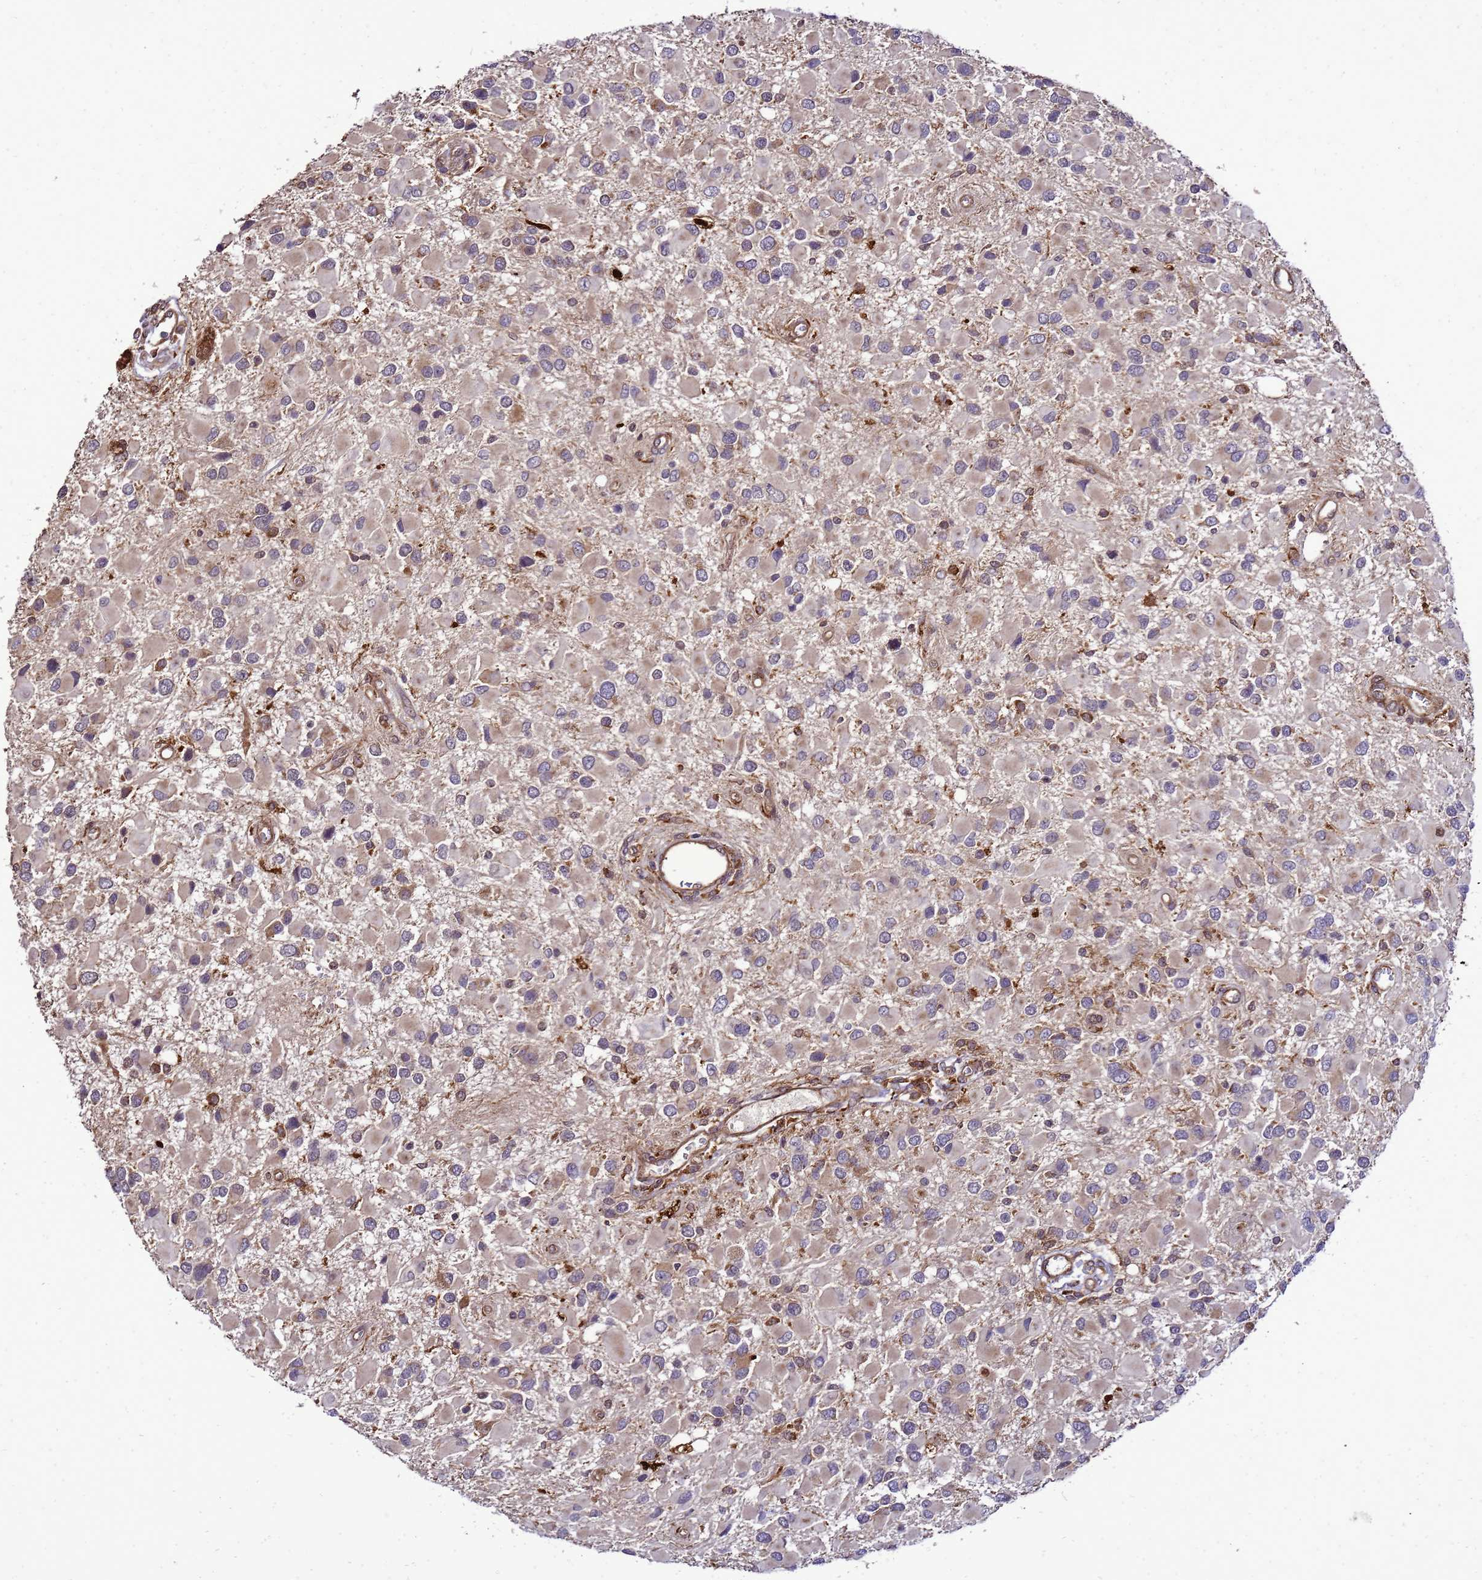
{"staining": {"intensity": "weak", "quantity": "25%-75%", "location": "cytoplasmic/membranous"}, "tissue": "glioma", "cell_type": "Tumor cells", "image_type": "cancer", "snomed": [{"axis": "morphology", "description": "Glioma, malignant, High grade"}, {"axis": "topography", "description": "Brain"}], "caption": "This is a histology image of immunohistochemistry staining of glioma, which shows weak positivity in the cytoplasmic/membranous of tumor cells.", "gene": "TRABD", "patient": {"sex": "male", "age": 53}}